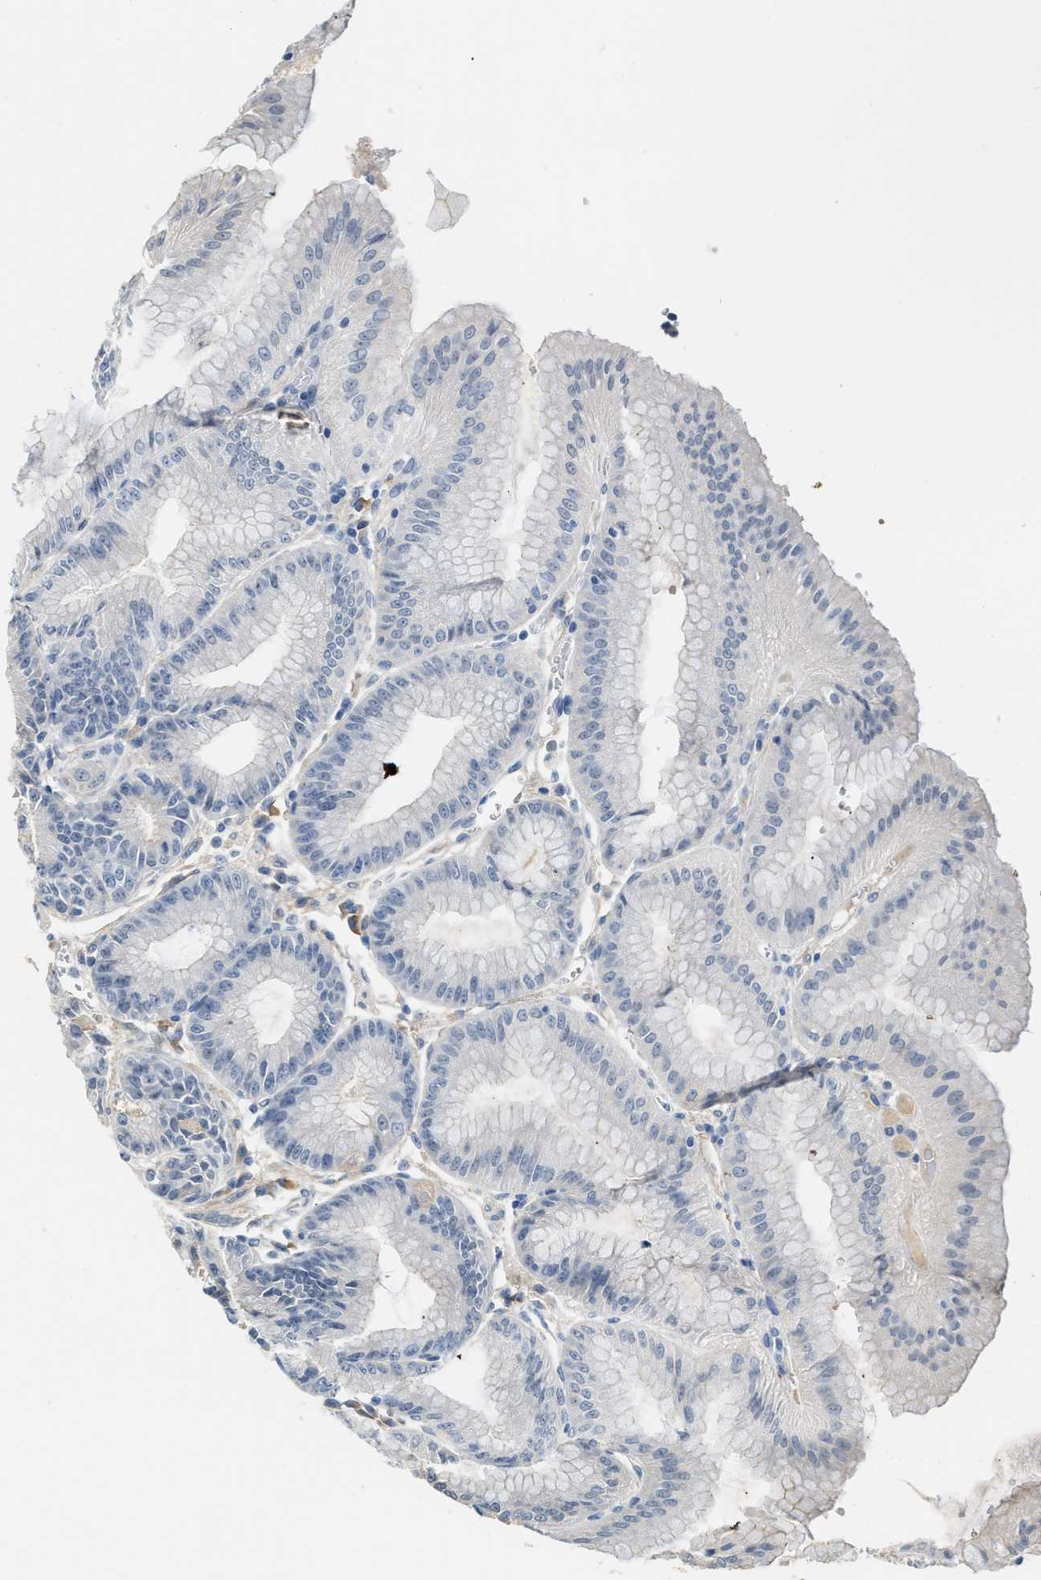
{"staining": {"intensity": "weak", "quantity": "25%-75%", "location": "cytoplasmic/membranous"}, "tissue": "stomach", "cell_type": "Glandular cells", "image_type": "normal", "snomed": [{"axis": "morphology", "description": "Normal tissue, NOS"}, {"axis": "topography", "description": "Stomach, lower"}], "caption": "The histopathology image demonstrates staining of benign stomach, revealing weak cytoplasmic/membranous protein expression (brown color) within glandular cells.", "gene": "TMEM154", "patient": {"sex": "male", "age": 71}}